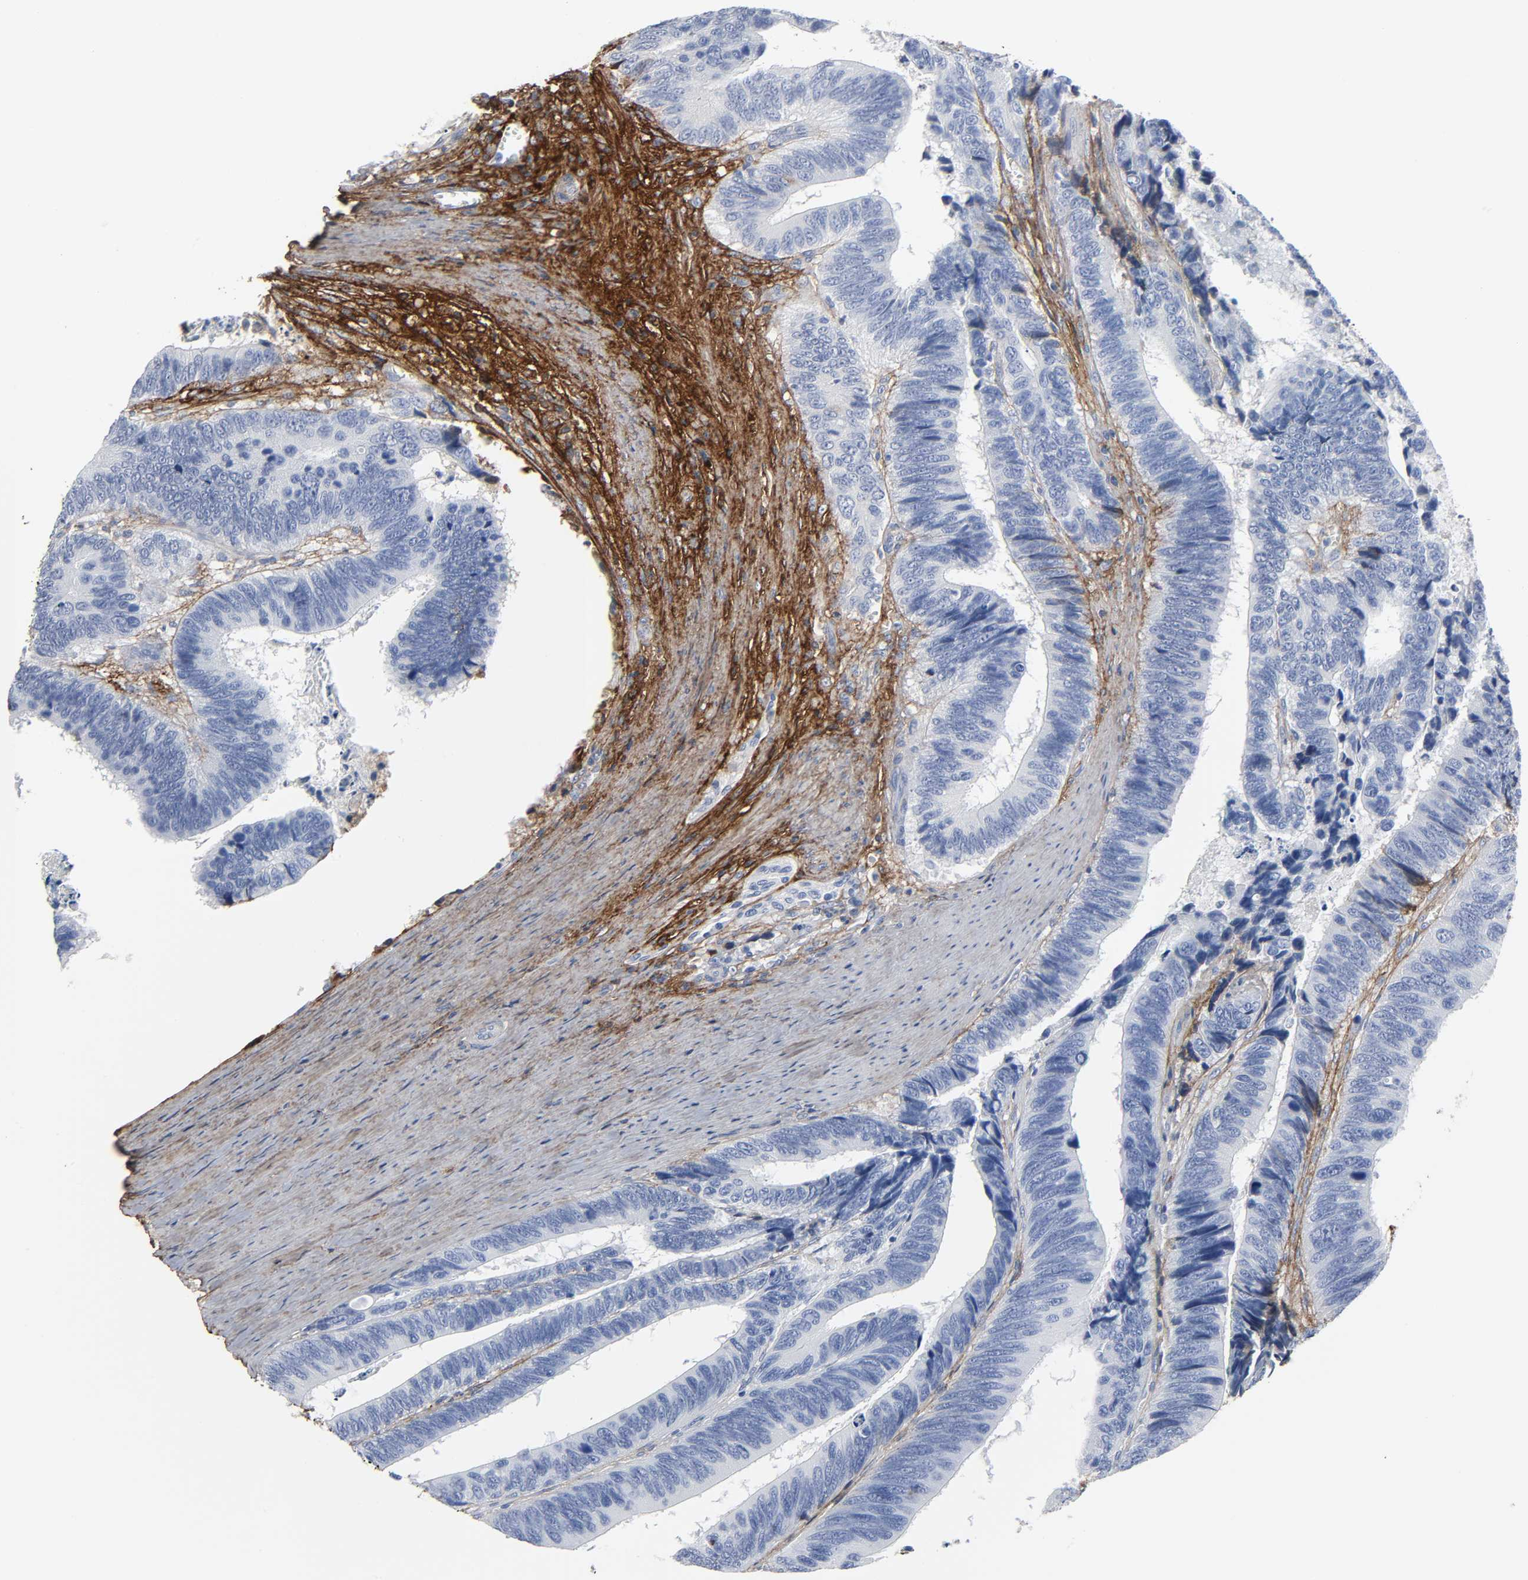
{"staining": {"intensity": "negative", "quantity": "none", "location": "none"}, "tissue": "colorectal cancer", "cell_type": "Tumor cells", "image_type": "cancer", "snomed": [{"axis": "morphology", "description": "Adenocarcinoma, NOS"}, {"axis": "topography", "description": "Colon"}], "caption": "High magnification brightfield microscopy of colorectal cancer stained with DAB (brown) and counterstained with hematoxylin (blue): tumor cells show no significant positivity.", "gene": "FBLN1", "patient": {"sex": "male", "age": 72}}